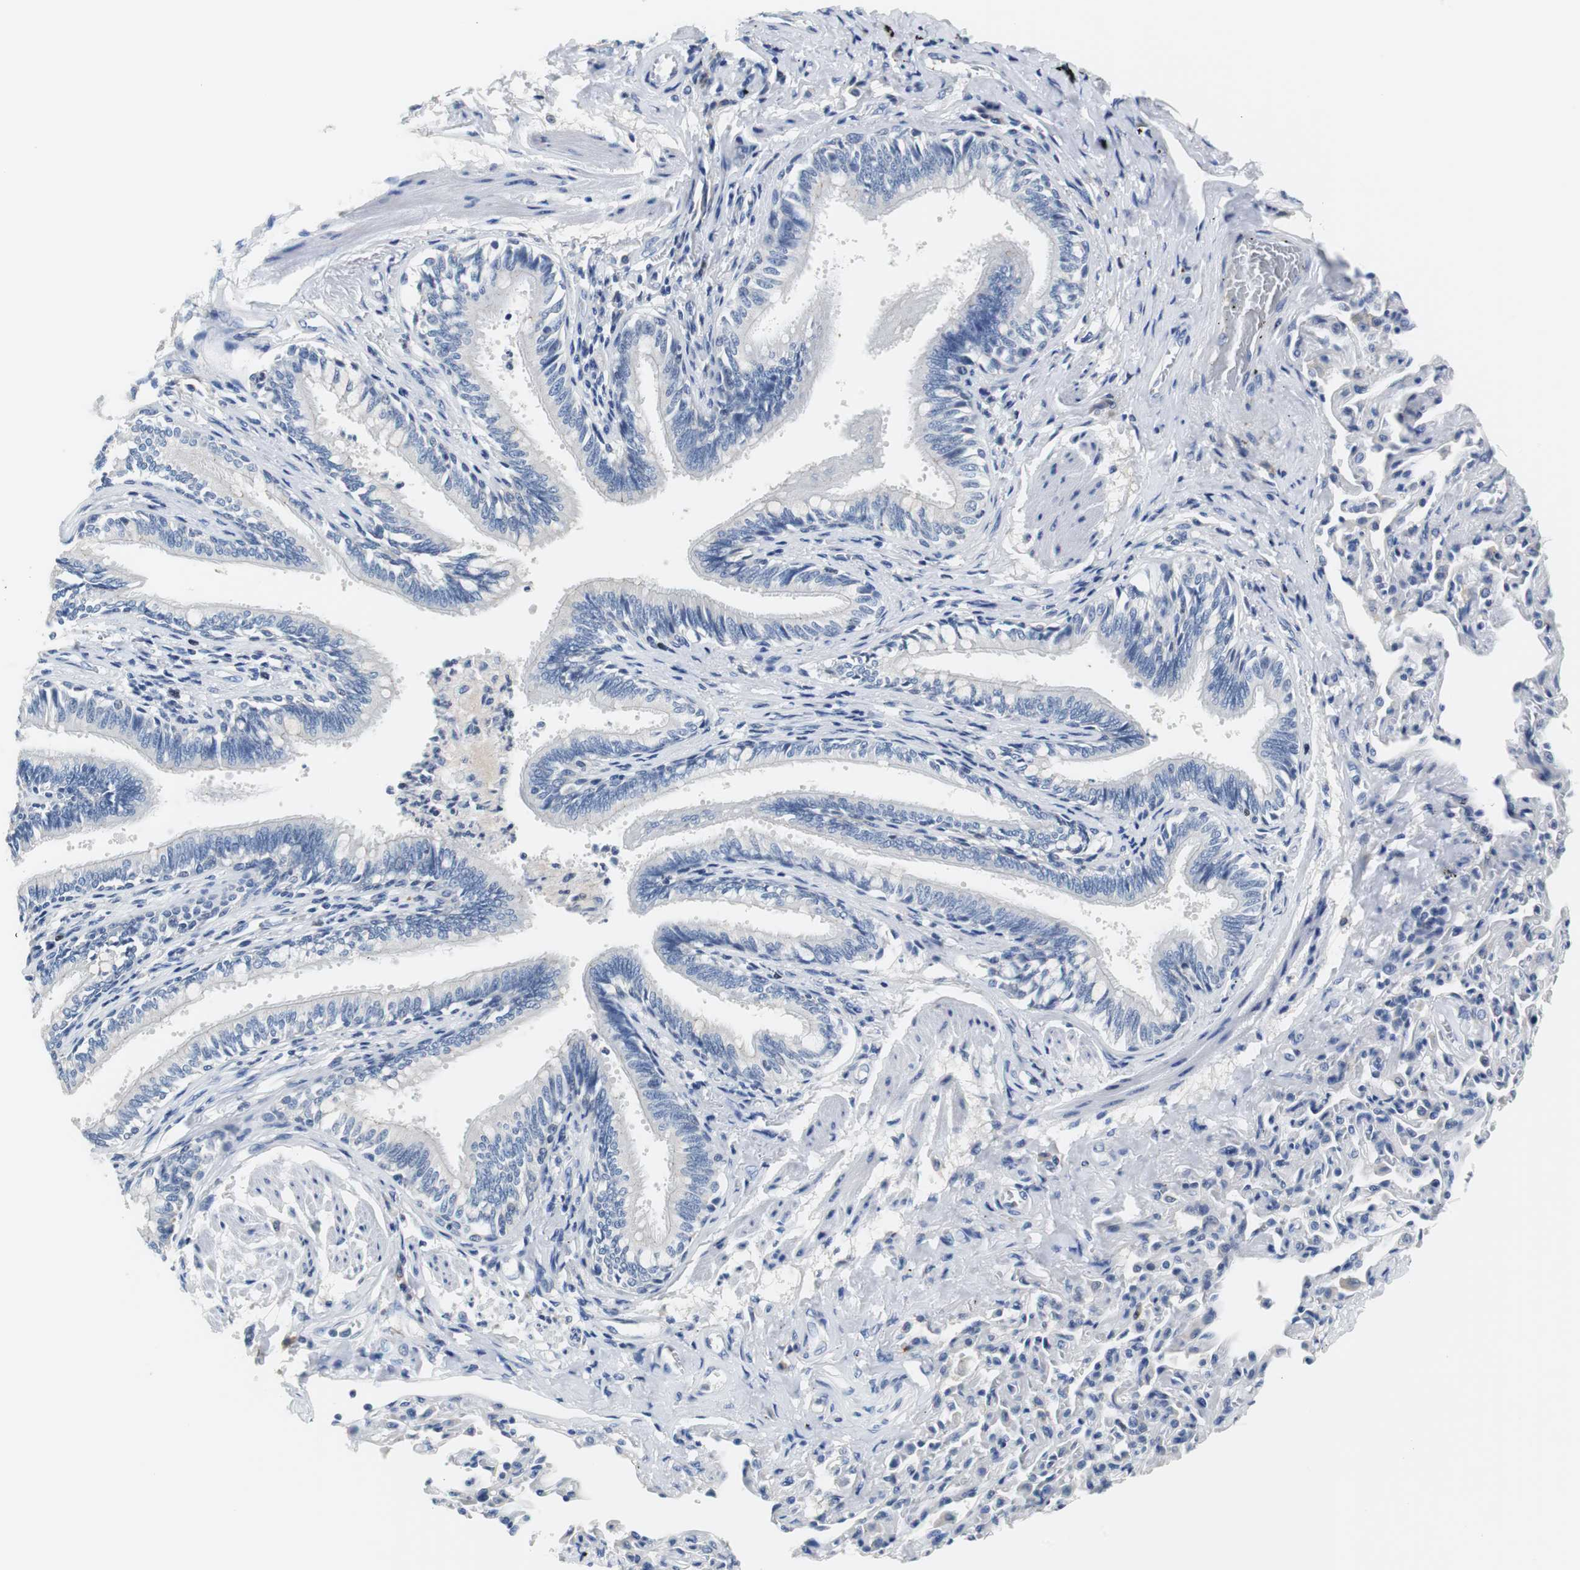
{"staining": {"intensity": "negative", "quantity": "none", "location": "none"}, "tissue": "bronchus", "cell_type": "Respiratory epithelial cells", "image_type": "normal", "snomed": [{"axis": "morphology", "description": "Normal tissue, NOS"}, {"axis": "topography", "description": "Lung"}], "caption": "Immunohistochemical staining of unremarkable bronchus exhibits no significant positivity in respiratory epithelial cells.", "gene": "PCK1", "patient": {"sex": "male", "age": 64}}